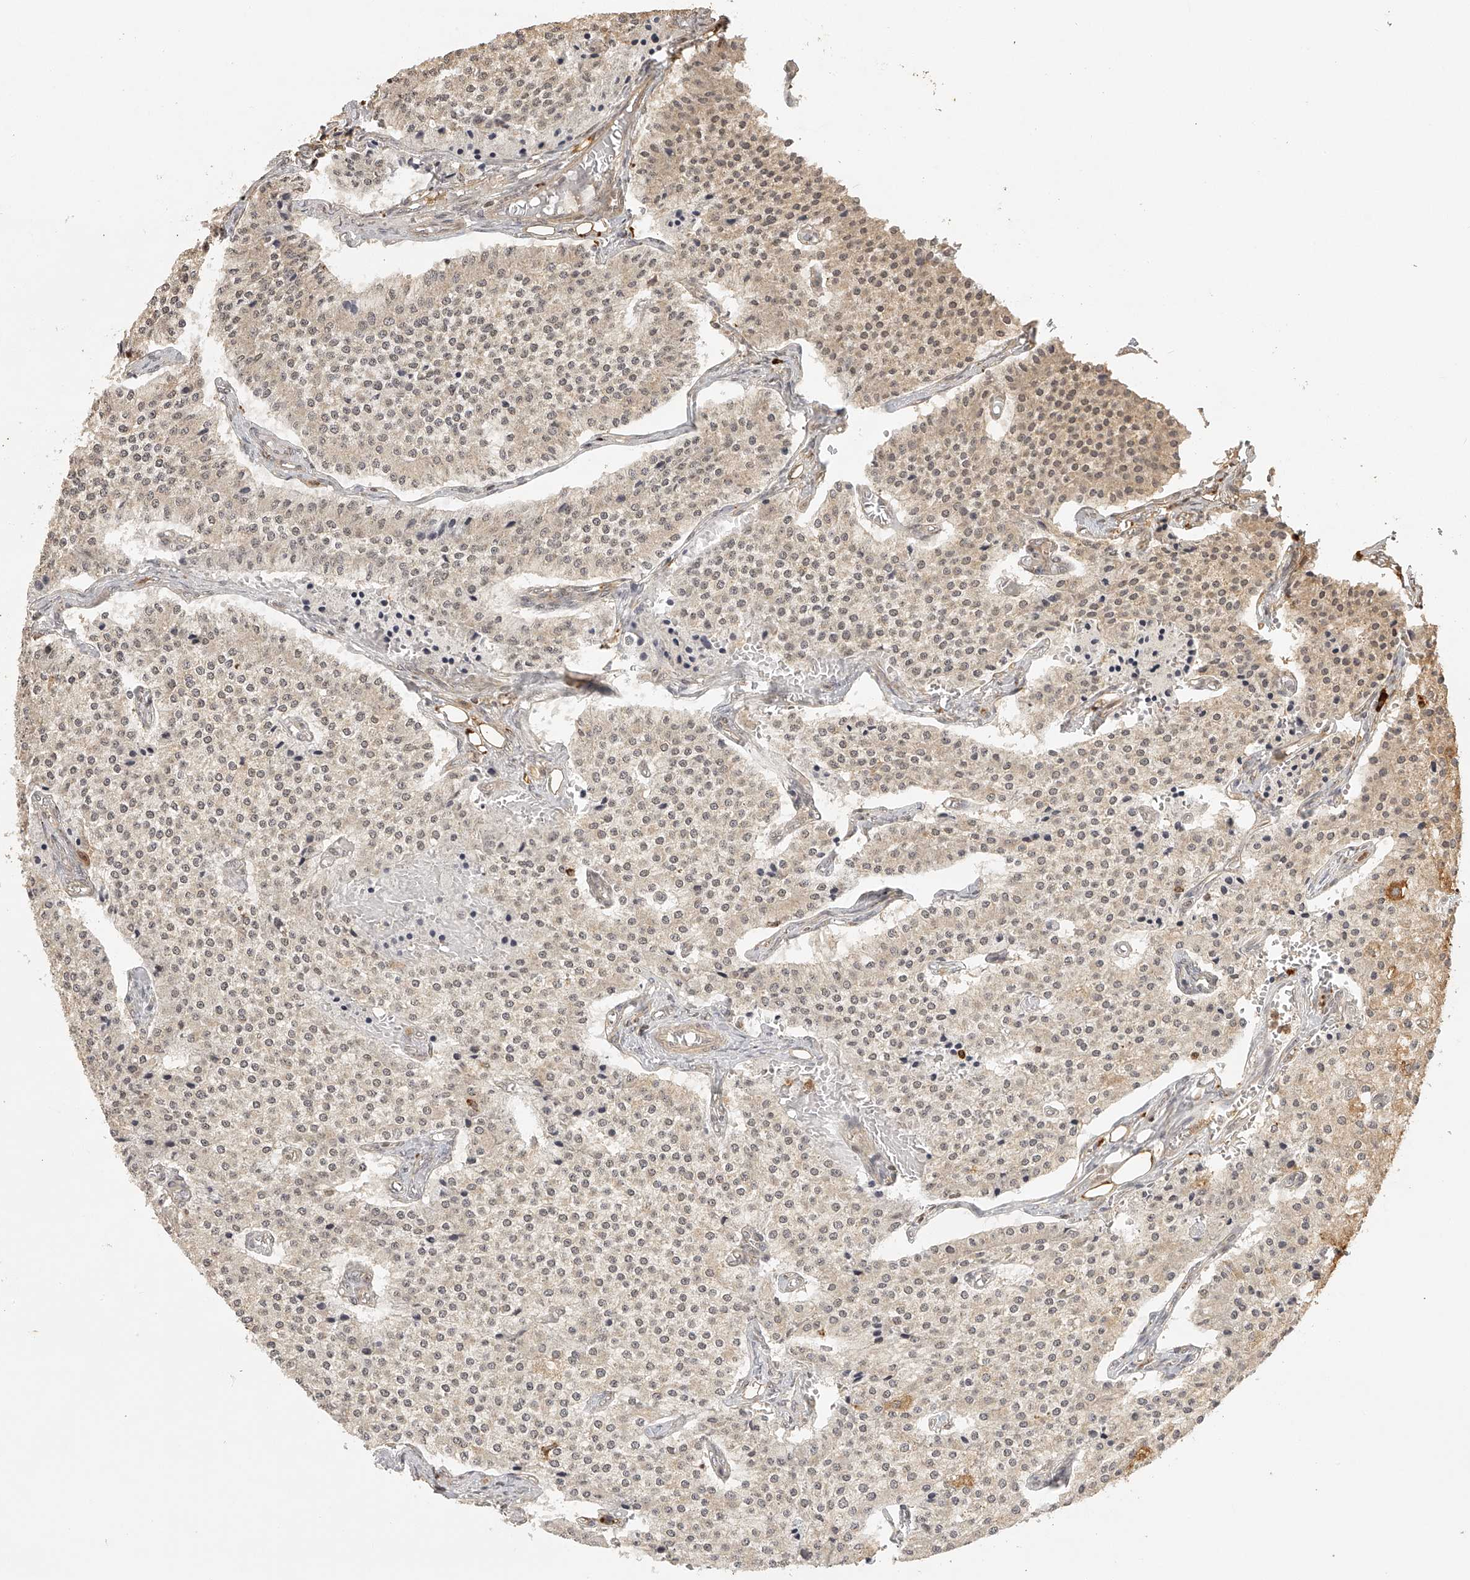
{"staining": {"intensity": "weak", "quantity": "<25%", "location": "cytoplasmic/membranous"}, "tissue": "carcinoid", "cell_type": "Tumor cells", "image_type": "cancer", "snomed": [{"axis": "morphology", "description": "Carcinoid, malignant, NOS"}, {"axis": "topography", "description": "Colon"}], "caption": "This is an immunohistochemistry micrograph of human malignant carcinoid. There is no staining in tumor cells.", "gene": "BCL2L11", "patient": {"sex": "female", "age": 52}}